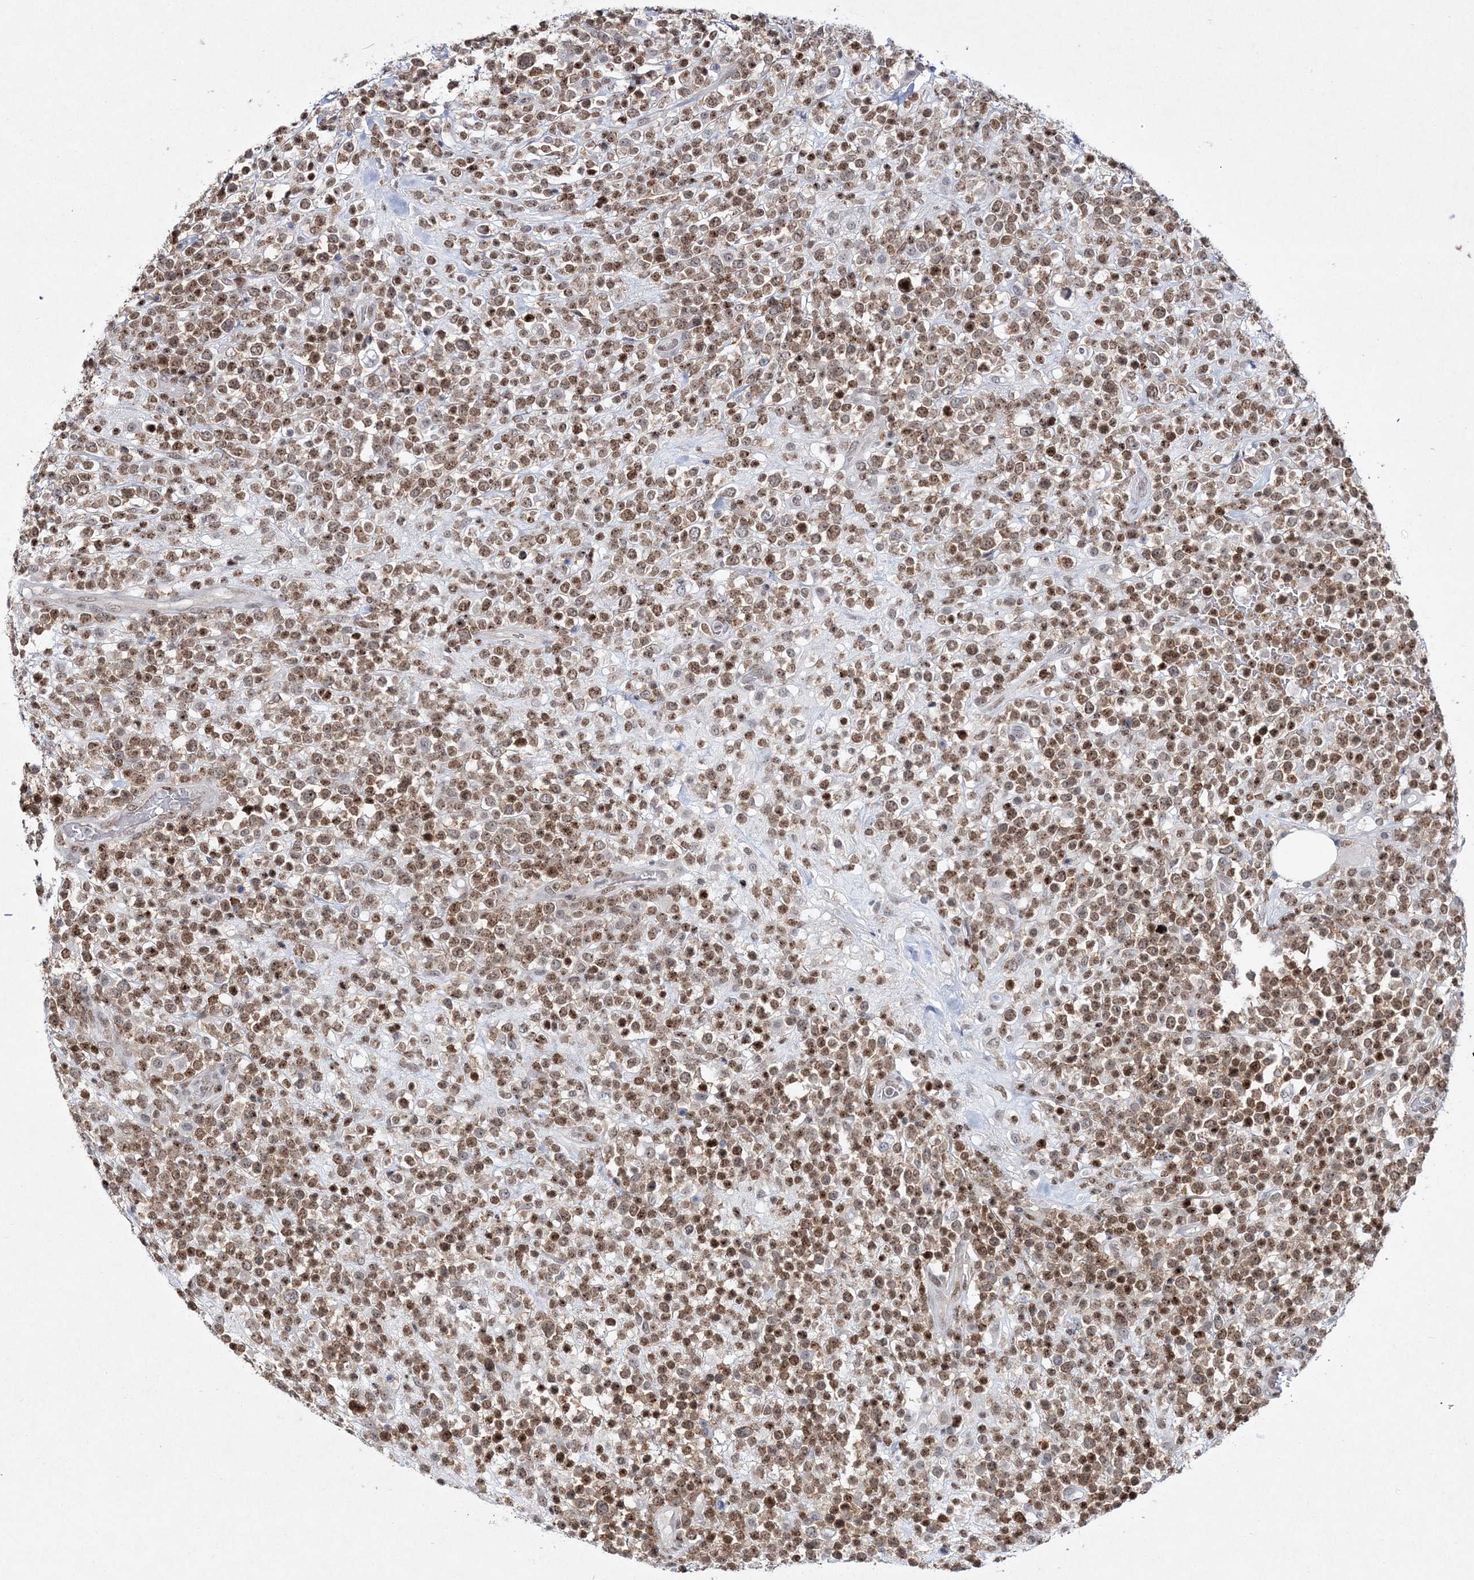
{"staining": {"intensity": "moderate", "quantity": ">75%", "location": "nuclear"}, "tissue": "lymphoma", "cell_type": "Tumor cells", "image_type": "cancer", "snomed": [{"axis": "morphology", "description": "Malignant lymphoma, non-Hodgkin's type, High grade"}, {"axis": "topography", "description": "Colon"}], "caption": "Brown immunohistochemical staining in high-grade malignant lymphoma, non-Hodgkin's type shows moderate nuclear positivity in about >75% of tumor cells. (Brightfield microscopy of DAB IHC at high magnification).", "gene": "LRRFIP2", "patient": {"sex": "female", "age": 53}}